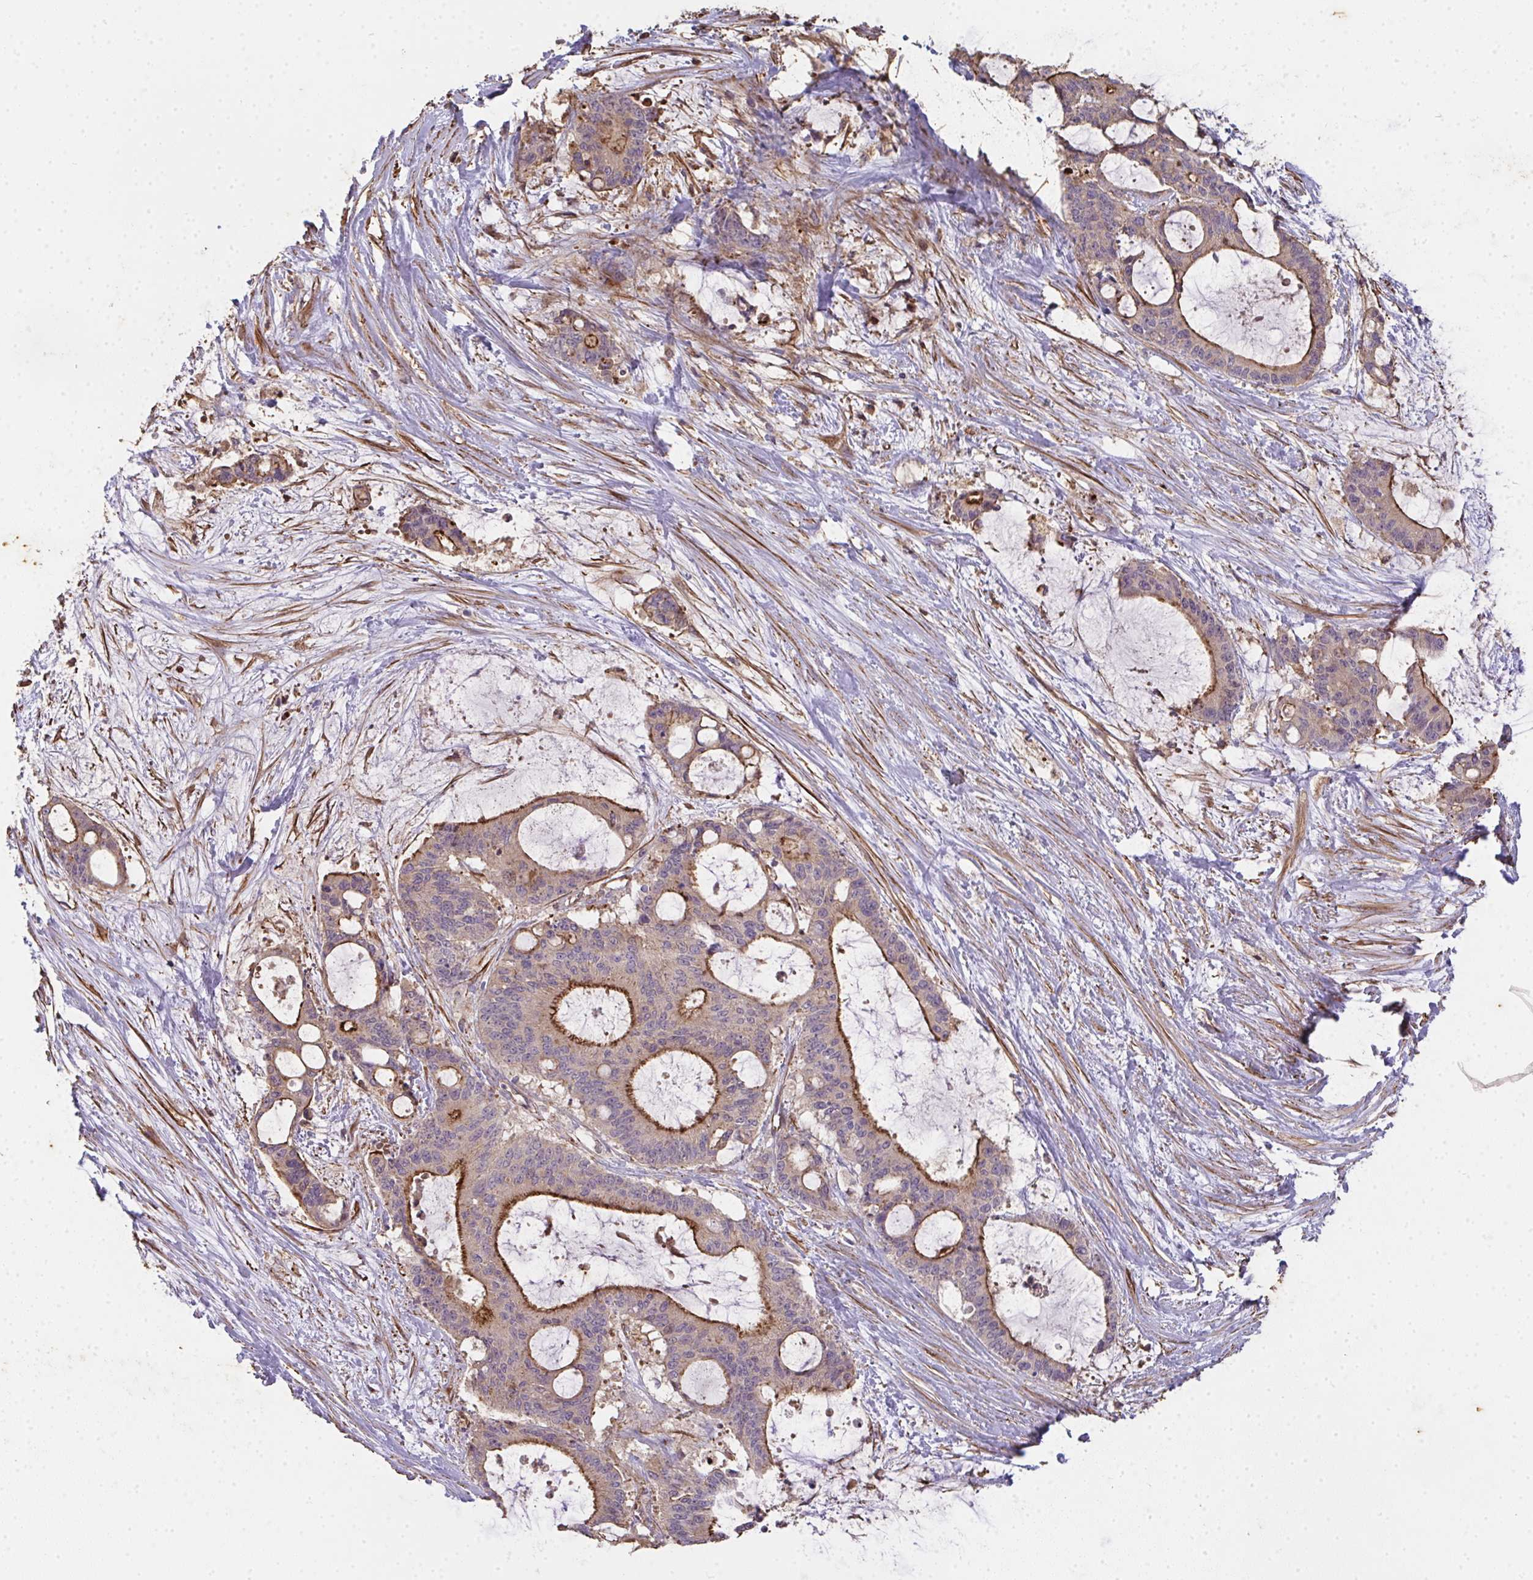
{"staining": {"intensity": "moderate", "quantity": "25%-75%", "location": "cytoplasmic/membranous"}, "tissue": "liver cancer", "cell_type": "Tumor cells", "image_type": "cancer", "snomed": [{"axis": "morphology", "description": "Normal tissue, NOS"}, {"axis": "morphology", "description": "Cholangiocarcinoma"}, {"axis": "topography", "description": "Liver"}, {"axis": "topography", "description": "Peripheral nerve tissue"}], "caption": "DAB (3,3'-diaminobenzidine) immunohistochemical staining of human liver cholangiocarcinoma shows moderate cytoplasmic/membranous protein expression in about 25%-75% of tumor cells.", "gene": "TNMD", "patient": {"sex": "female", "age": 73}}